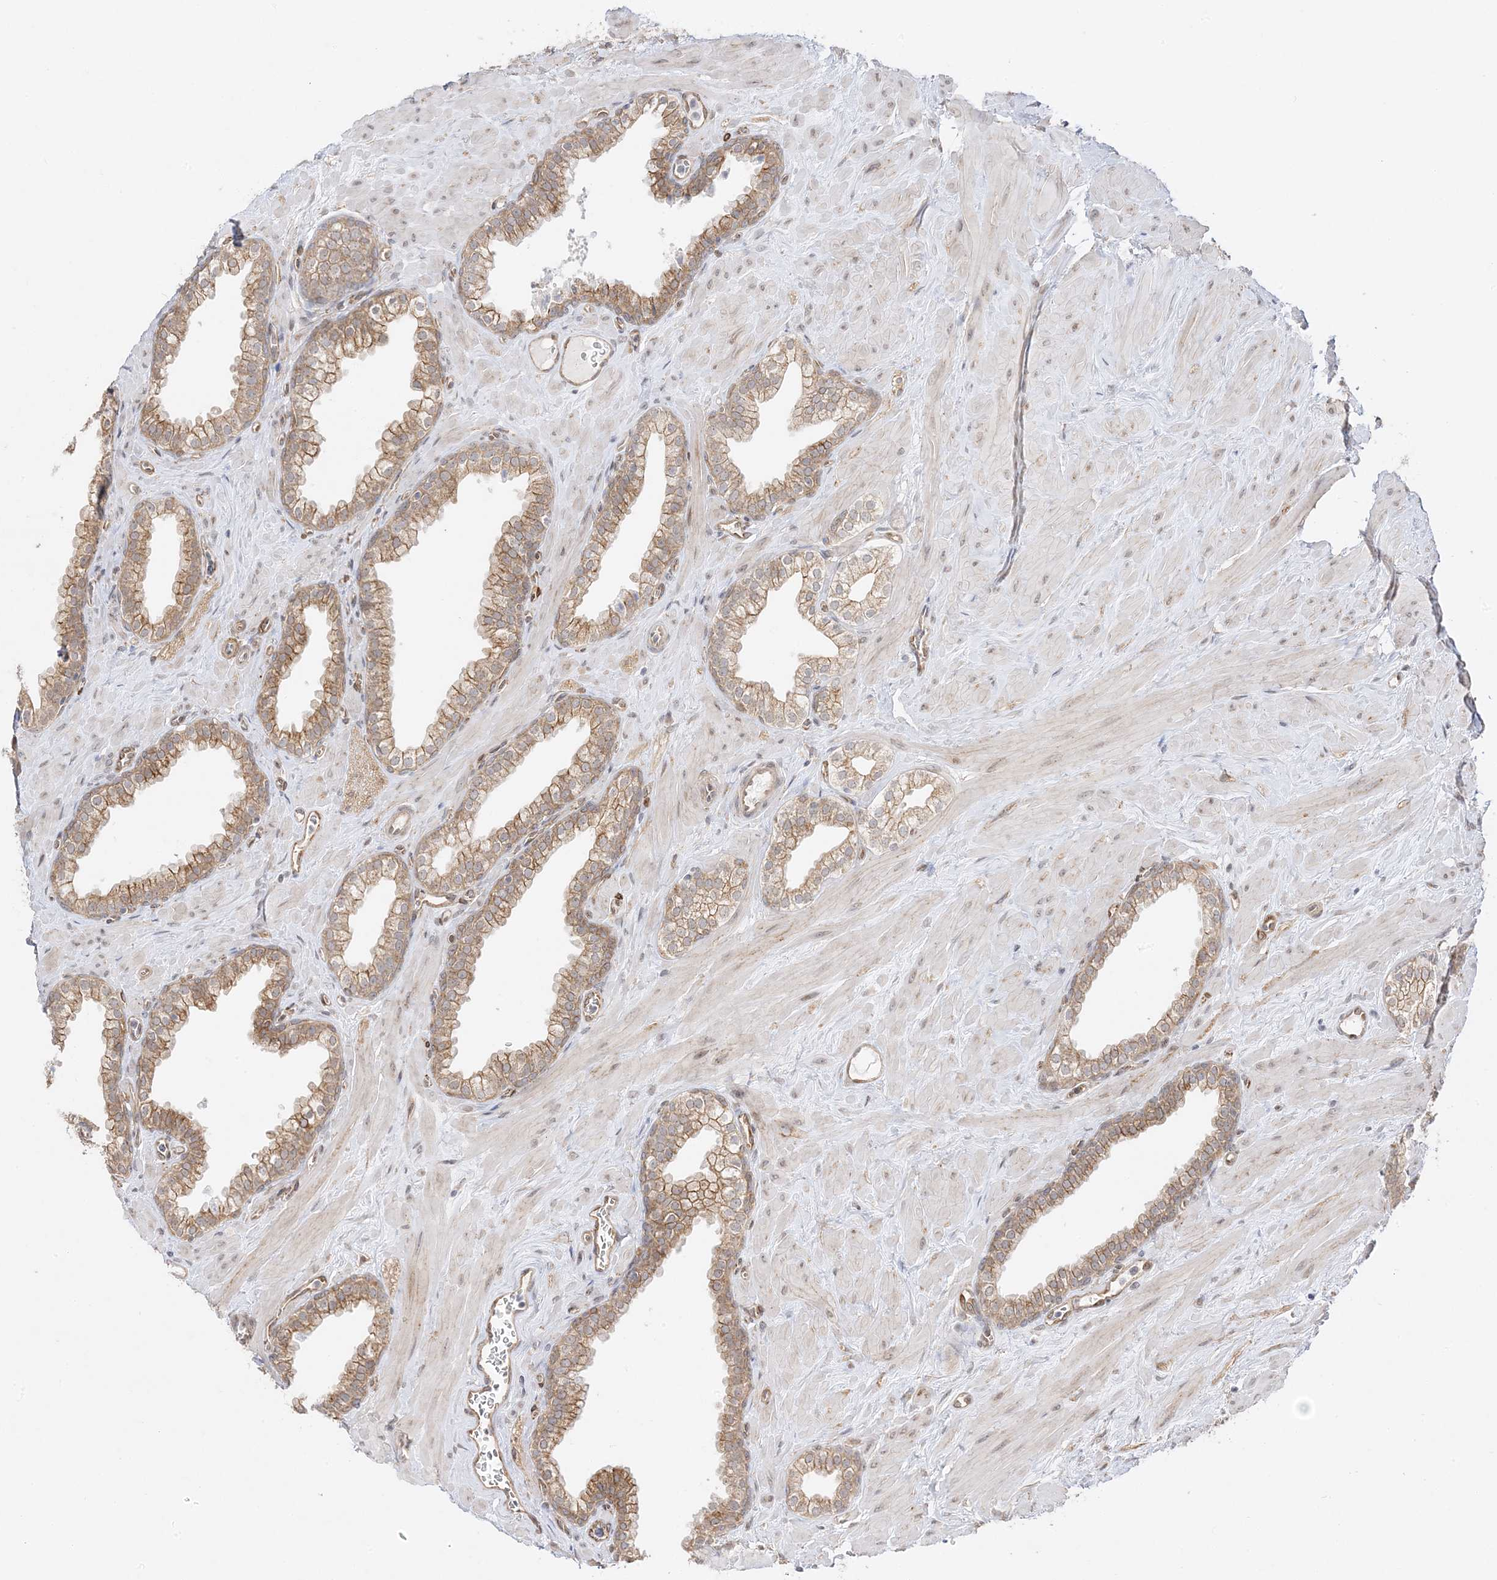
{"staining": {"intensity": "moderate", "quantity": ">75%", "location": "cytoplasmic/membranous"}, "tissue": "prostate", "cell_type": "Glandular cells", "image_type": "normal", "snomed": [{"axis": "morphology", "description": "Normal tissue, NOS"}, {"axis": "morphology", "description": "Urothelial carcinoma, Low grade"}, {"axis": "topography", "description": "Urinary bladder"}, {"axis": "topography", "description": "Prostate"}], "caption": "Immunohistochemistry staining of unremarkable prostate, which displays medium levels of moderate cytoplasmic/membranous staining in approximately >75% of glandular cells indicating moderate cytoplasmic/membranous protein staining. The staining was performed using DAB (brown) for protein detection and nuclei were counterstained in hematoxylin (blue).", "gene": "C2CD2", "patient": {"sex": "male", "age": 60}}